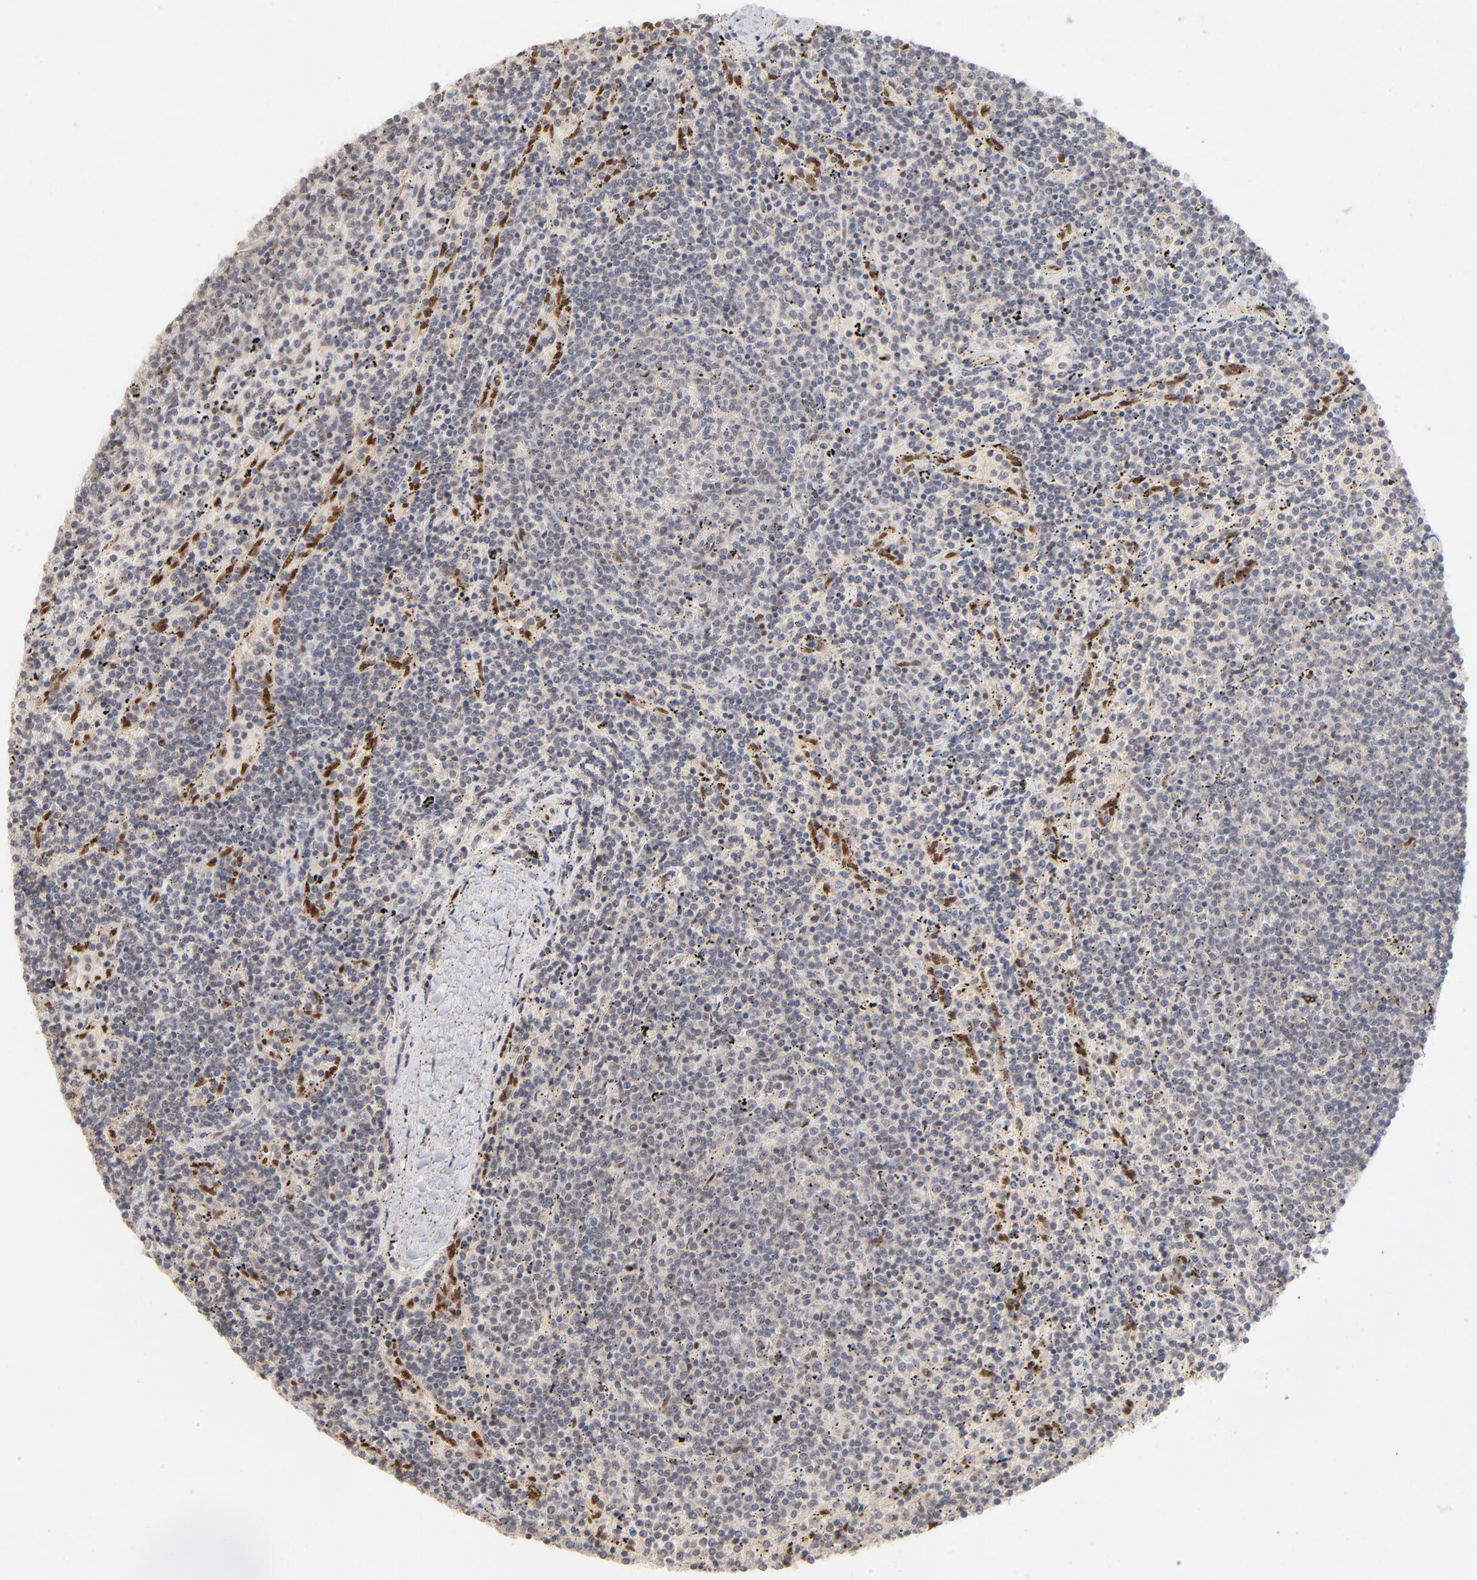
{"staining": {"intensity": "negative", "quantity": "none", "location": "none"}, "tissue": "lymphoma", "cell_type": "Tumor cells", "image_type": "cancer", "snomed": [{"axis": "morphology", "description": "Malignant lymphoma, non-Hodgkin's type, Low grade"}, {"axis": "topography", "description": "Spleen"}], "caption": "Immunohistochemical staining of human low-grade malignant lymphoma, non-Hodgkin's type demonstrates no significant staining in tumor cells.", "gene": "NFIB", "patient": {"sex": "female", "age": 50}}